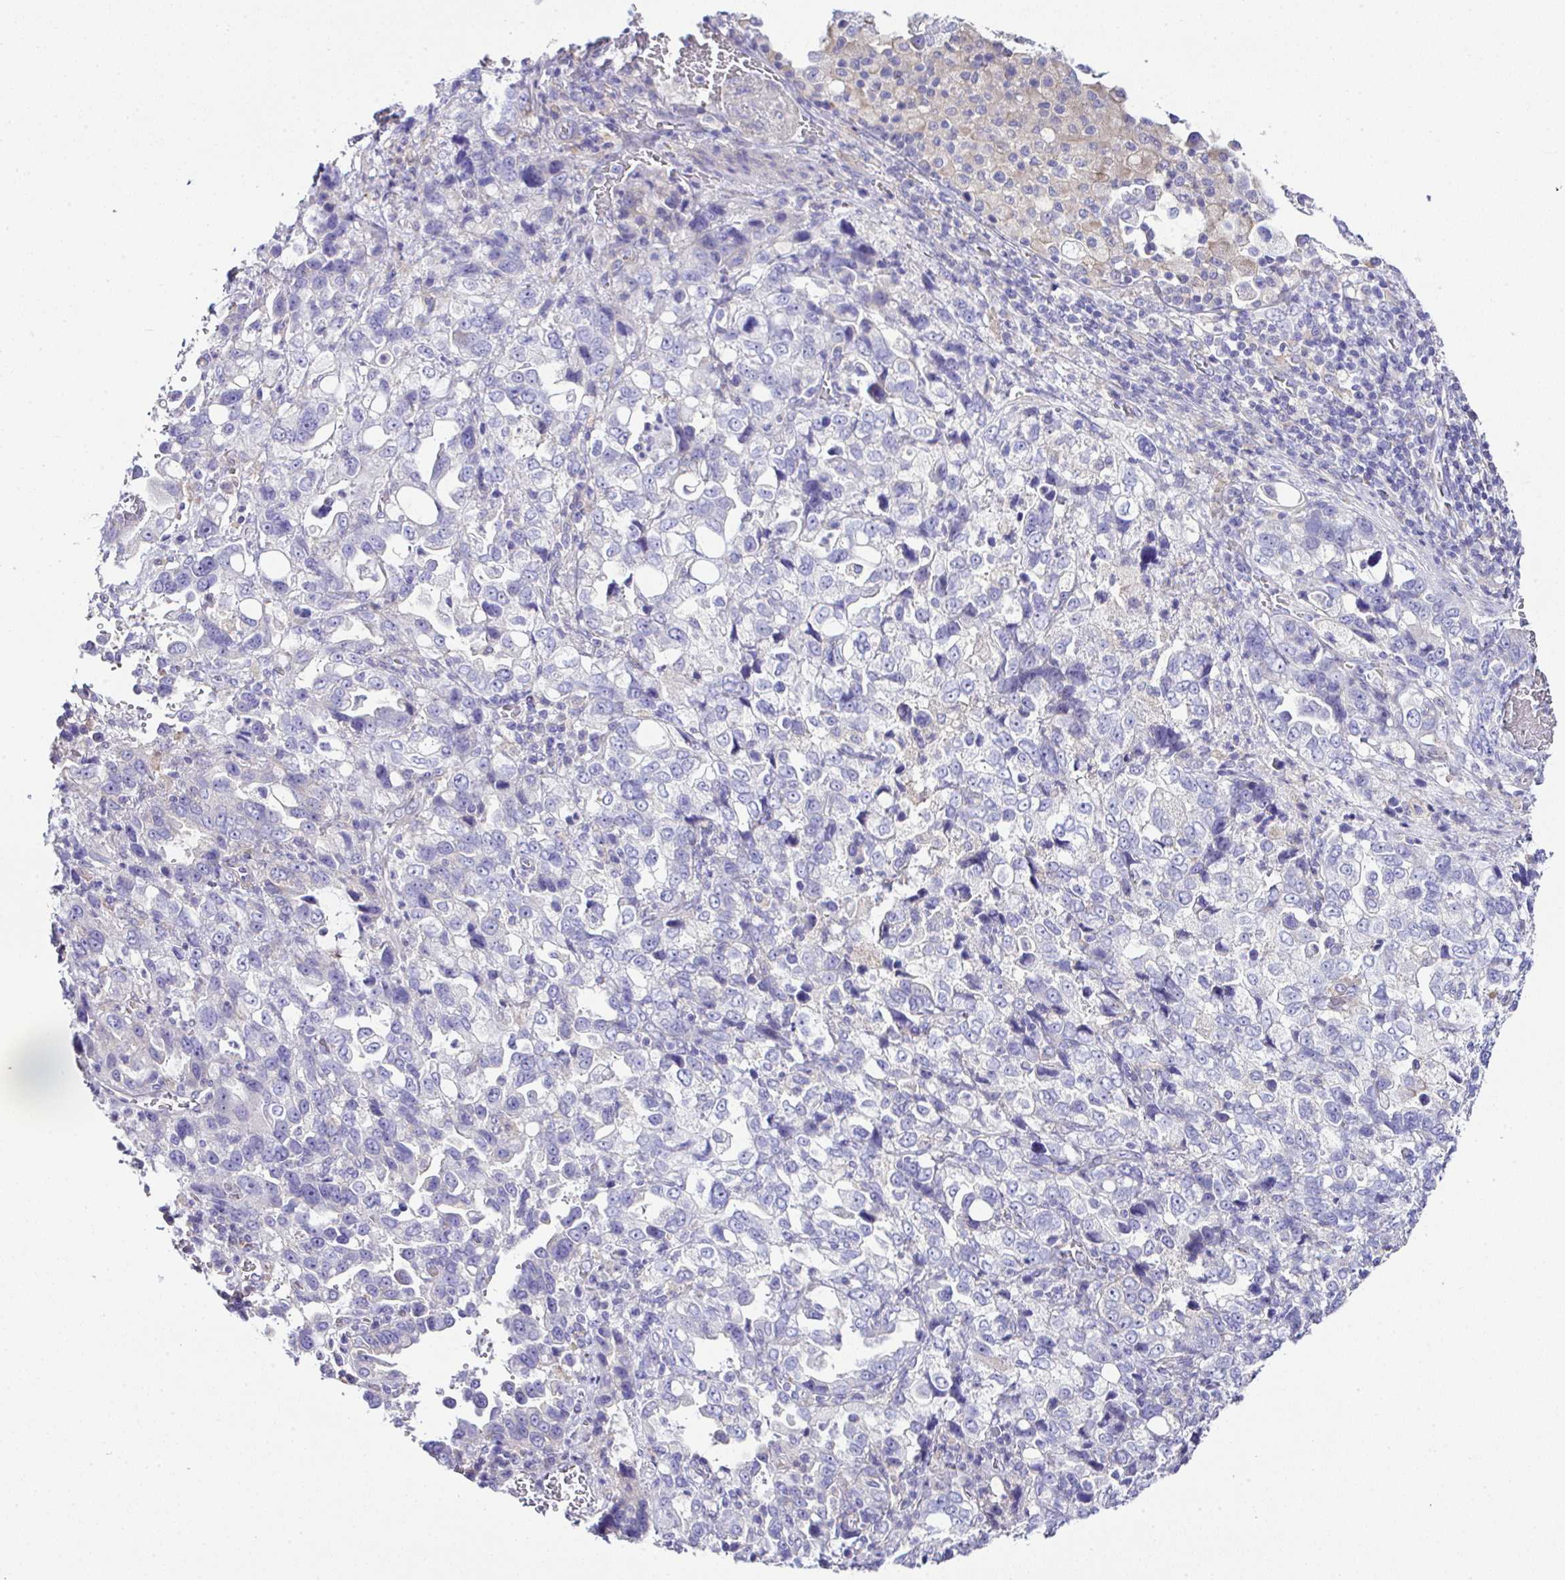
{"staining": {"intensity": "negative", "quantity": "none", "location": "none"}, "tissue": "stomach cancer", "cell_type": "Tumor cells", "image_type": "cancer", "snomed": [{"axis": "morphology", "description": "Adenocarcinoma, NOS"}, {"axis": "topography", "description": "Stomach, upper"}], "caption": "An immunohistochemistry micrograph of stomach cancer is shown. There is no staining in tumor cells of stomach cancer.", "gene": "OR4P4", "patient": {"sex": "female", "age": 81}}